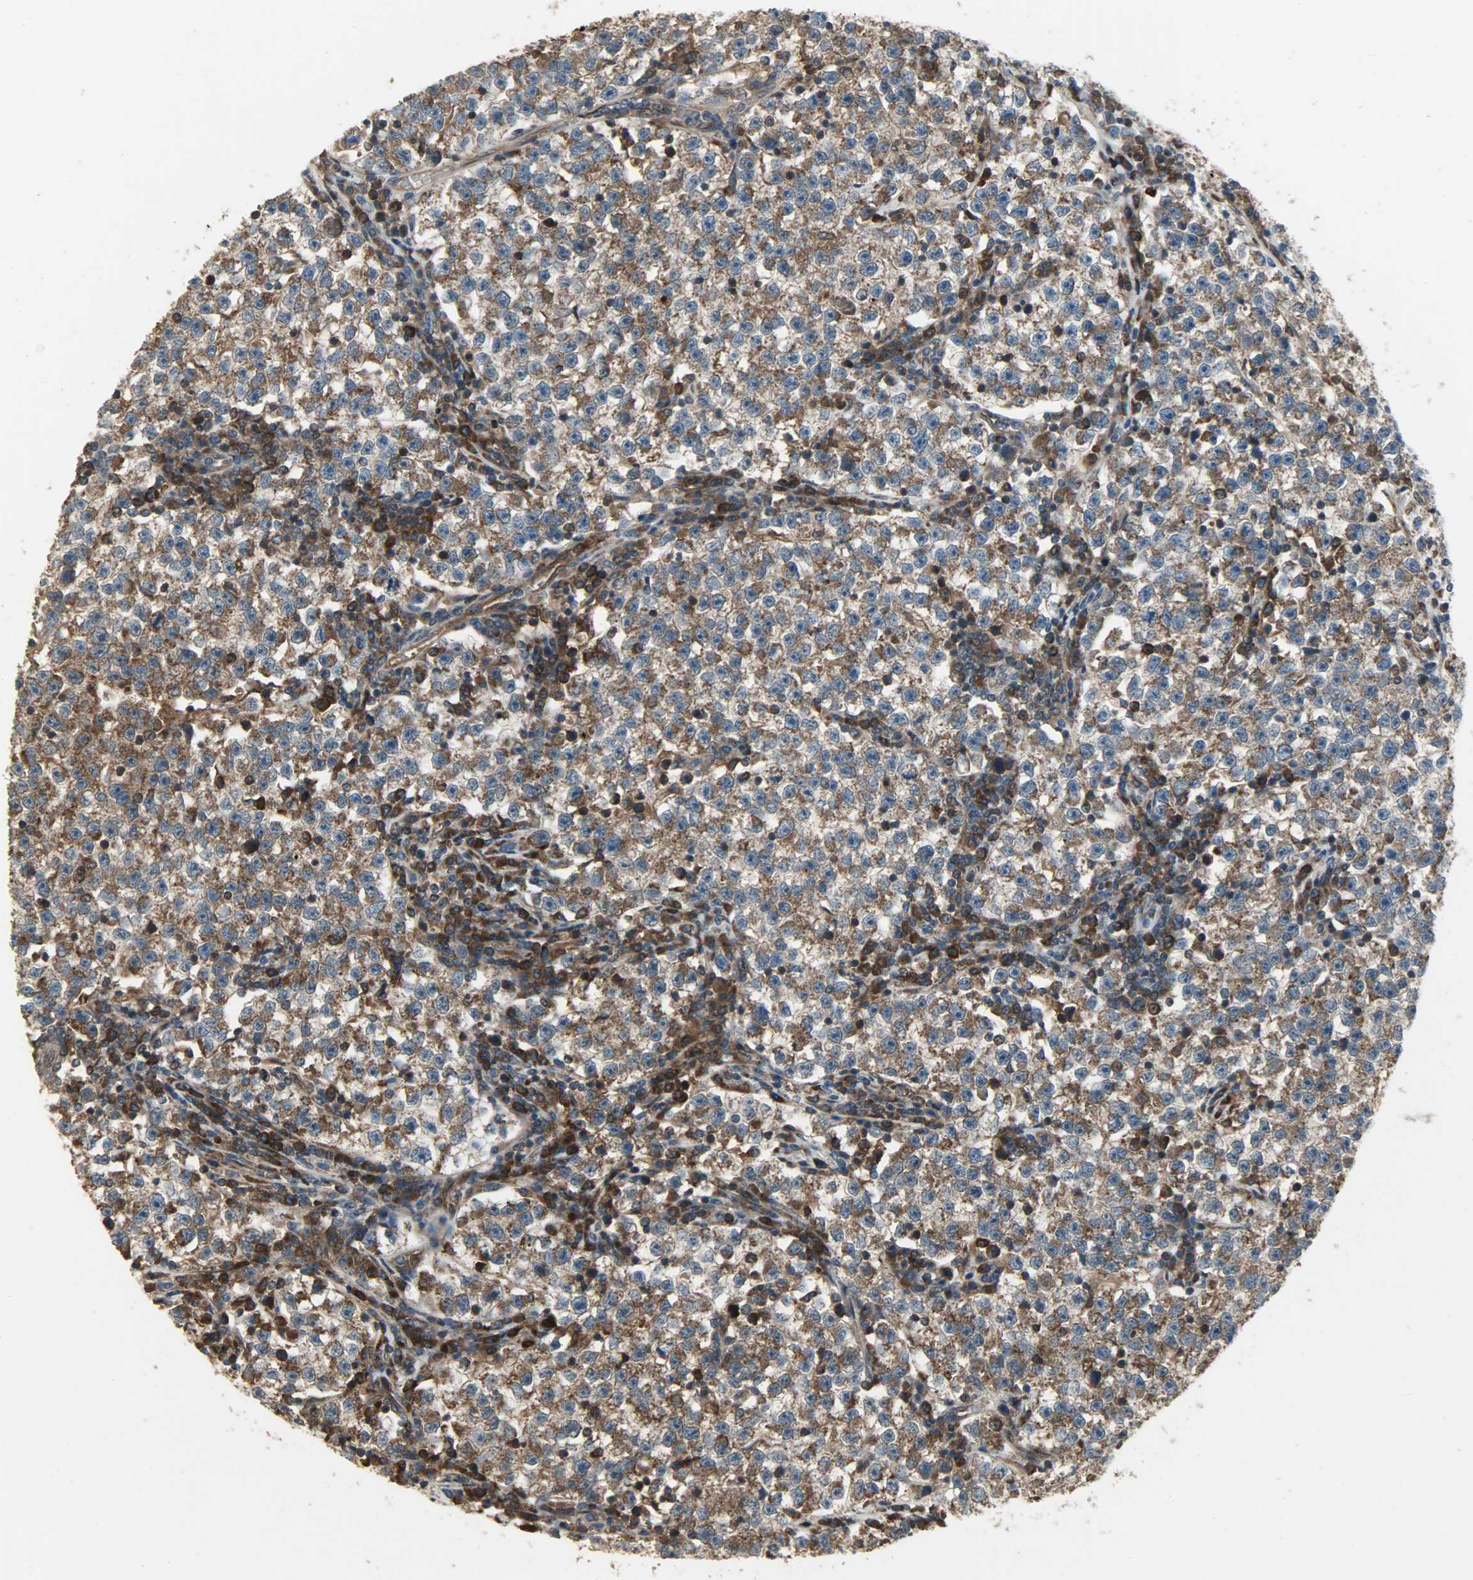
{"staining": {"intensity": "strong", "quantity": ">75%", "location": "cytoplasmic/membranous"}, "tissue": "testis cancer", "cell_type": "Tumor cells", "image_type": "cancer", "snomed": [{"axis": "morphology", "description": "Seminoma, NOS"}, {"axis": "topography", "description": "Testis"}], "caption": "Brown immunohistochemical staining in testis cancer (seminoma) shows strong cytoplasmic/membranous positivity in about >75% of tumor cells. The staining was performed using DAB (3,3'-diaminobenzidine), with brown indicating positive protein expression. Nuclei are stained blue with hematoxylin.", "gene": "AMT", "patient": {"sex": "male", "age": 22}}